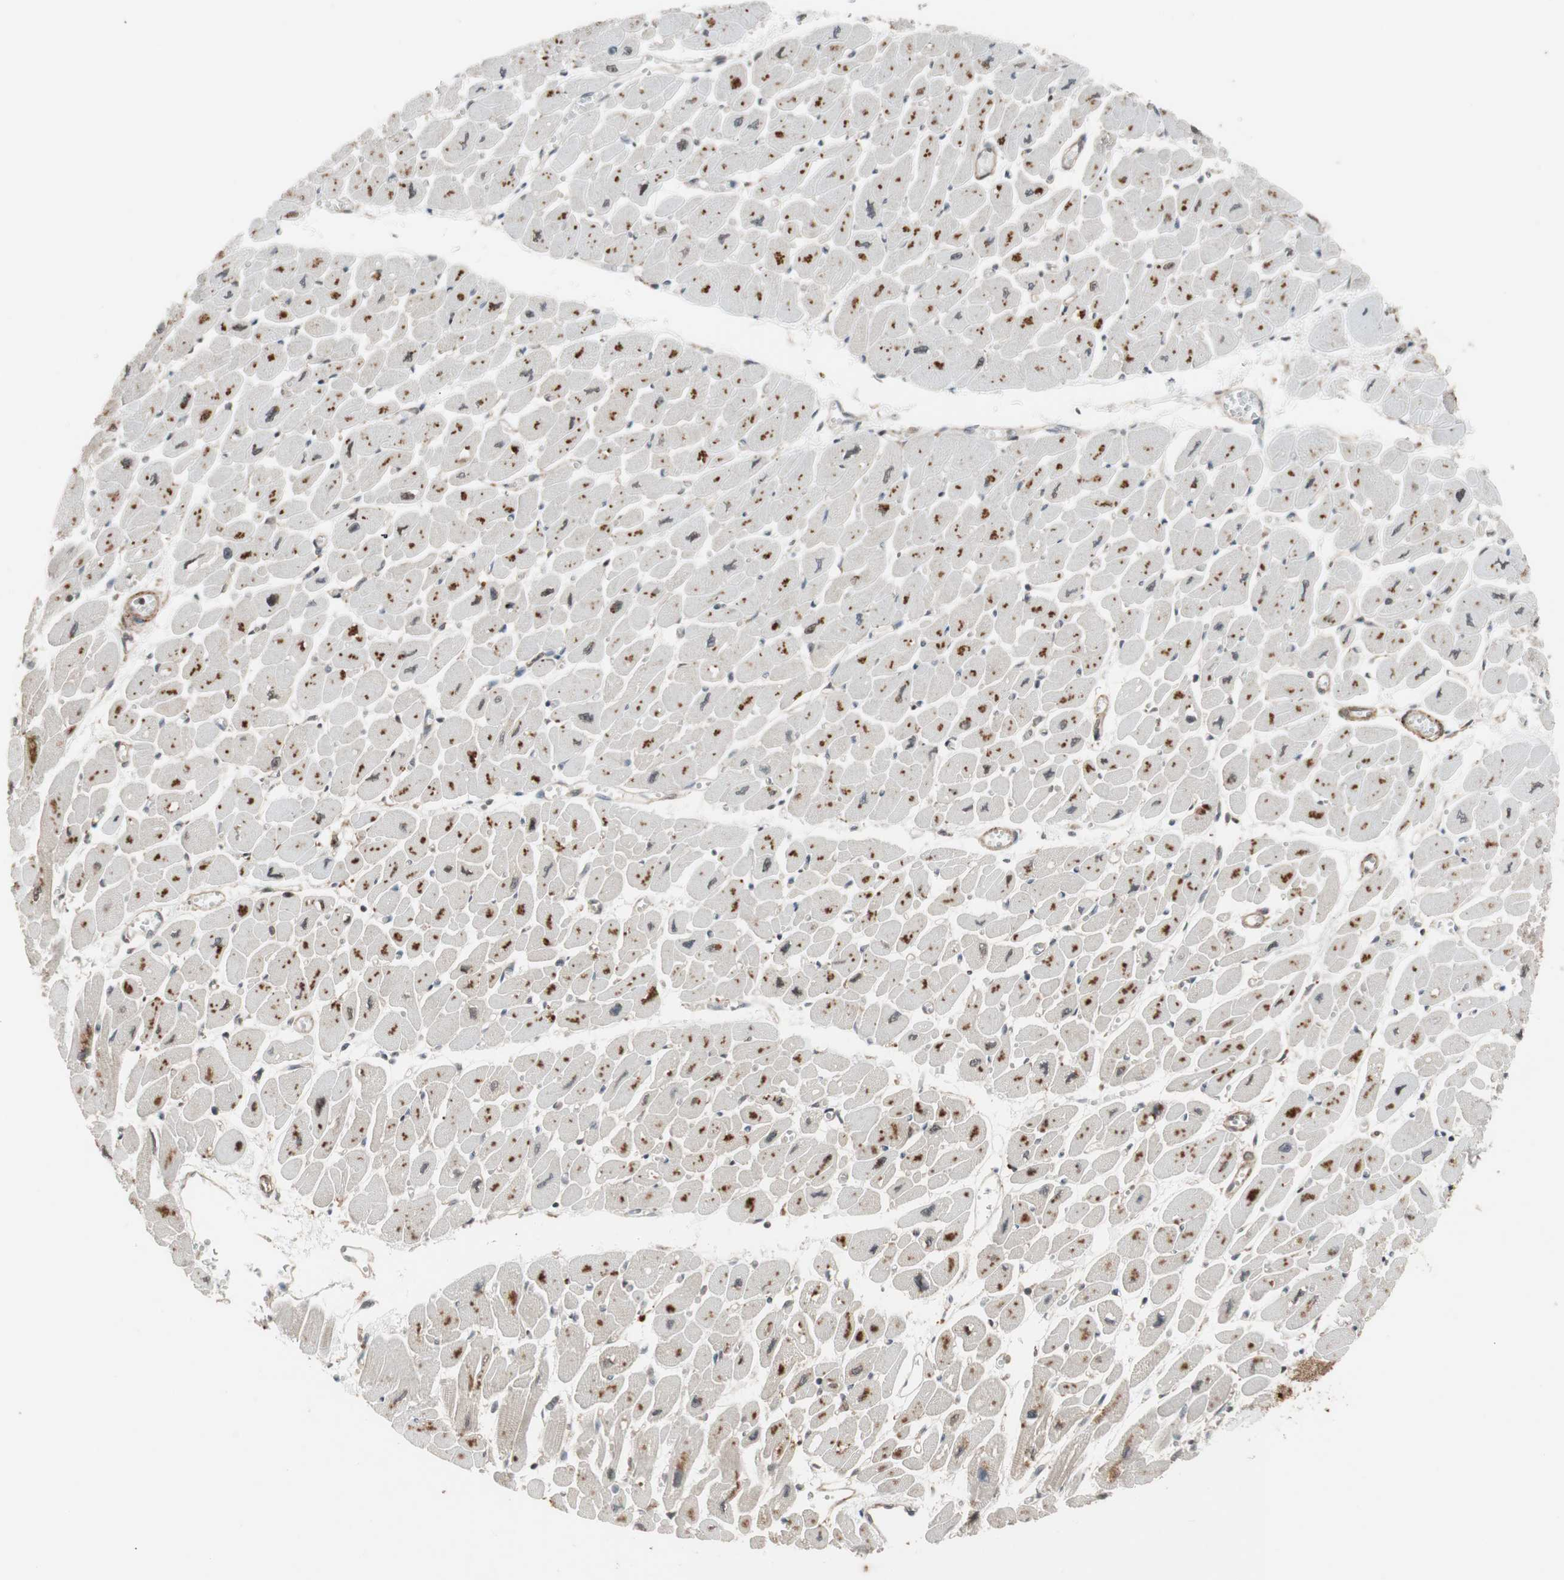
{"staining": {"intensity": "moderate", "quantity": "25%-75%", "location": "cytoplasmic/membranous"}, "tissue": "heart muscle", "cell_type": "Cardiomyocytes", "image_type": "normal", "snomed": [{"axis": "morphology", "description": "Normal tissue, NOS"}, {"axis": "topography", "description": "Heart"}], "caption": "A medium amount of moderate cytoplasmic/membranous positivity is appreciated in approximately 25%-75% of cardiomyocytes in unremarkable heart muscle. (brown staining indicates protein expression, while blue staining denotes nuclei).", "gene": "DRAP1", "patient": {"sex": "female", "age": 54}}